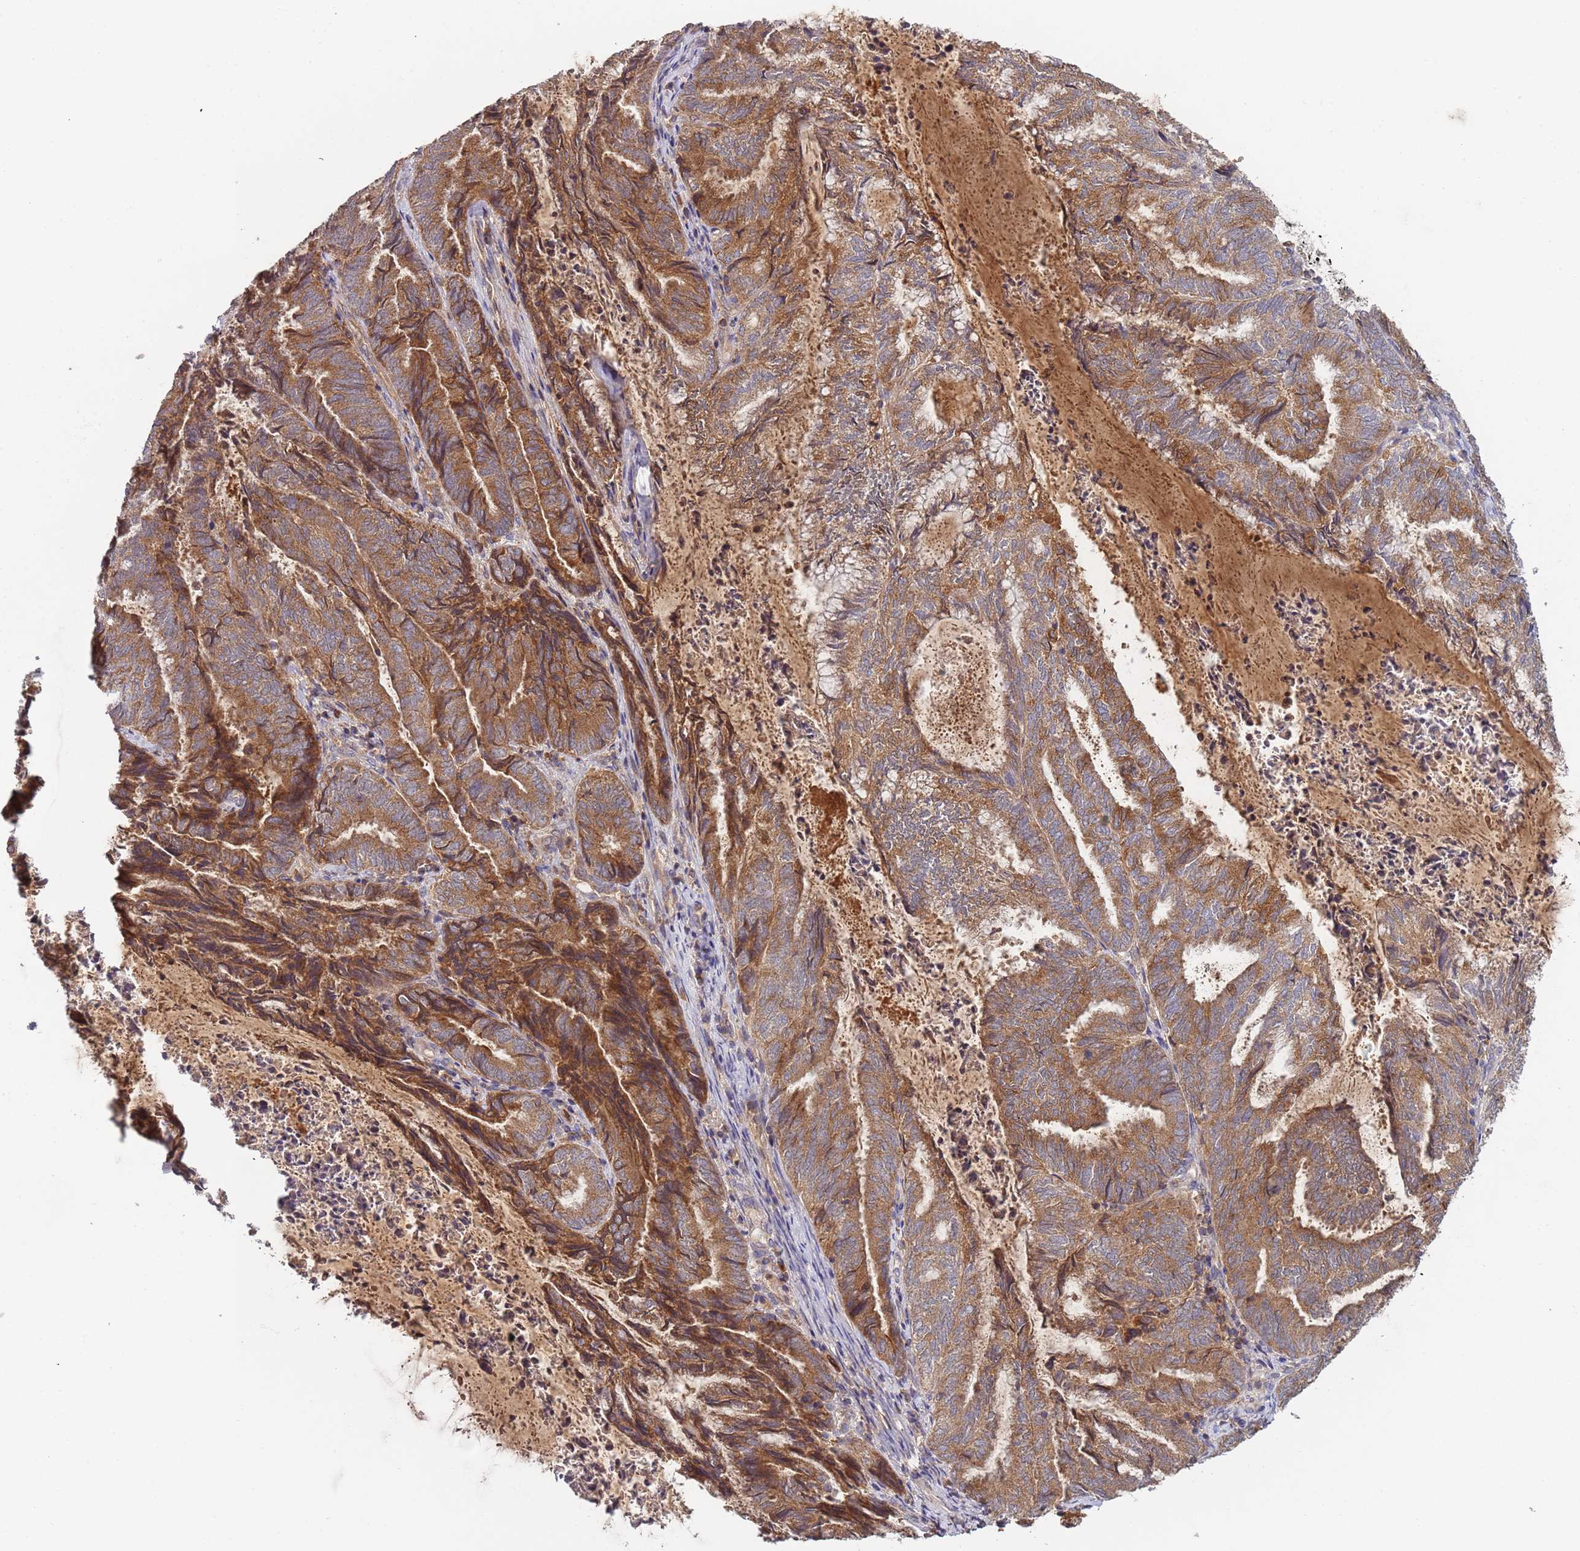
{"staining": {"intensity": "moderate", "quantity": ">75%", "location": "cytoplasmic/membranous"}, "tissue": "endometrial cancer", "cell_type": "Tumor cells", "image_type": "cancer", "snomed": [{"axis": "morphology", "description": "Adenocarcinoma, NOS"}, {"axis": "topography", "description": "Endometrium"}], "caption": "About >75% of tumor cells in human endometrial cancer exhibit moderate cytoplasmic/membranous protein positivity as visualized by brown immunohistochemical staining.", "gene": "OR5A2", "patient": {"sex": "female", "age": 80}}